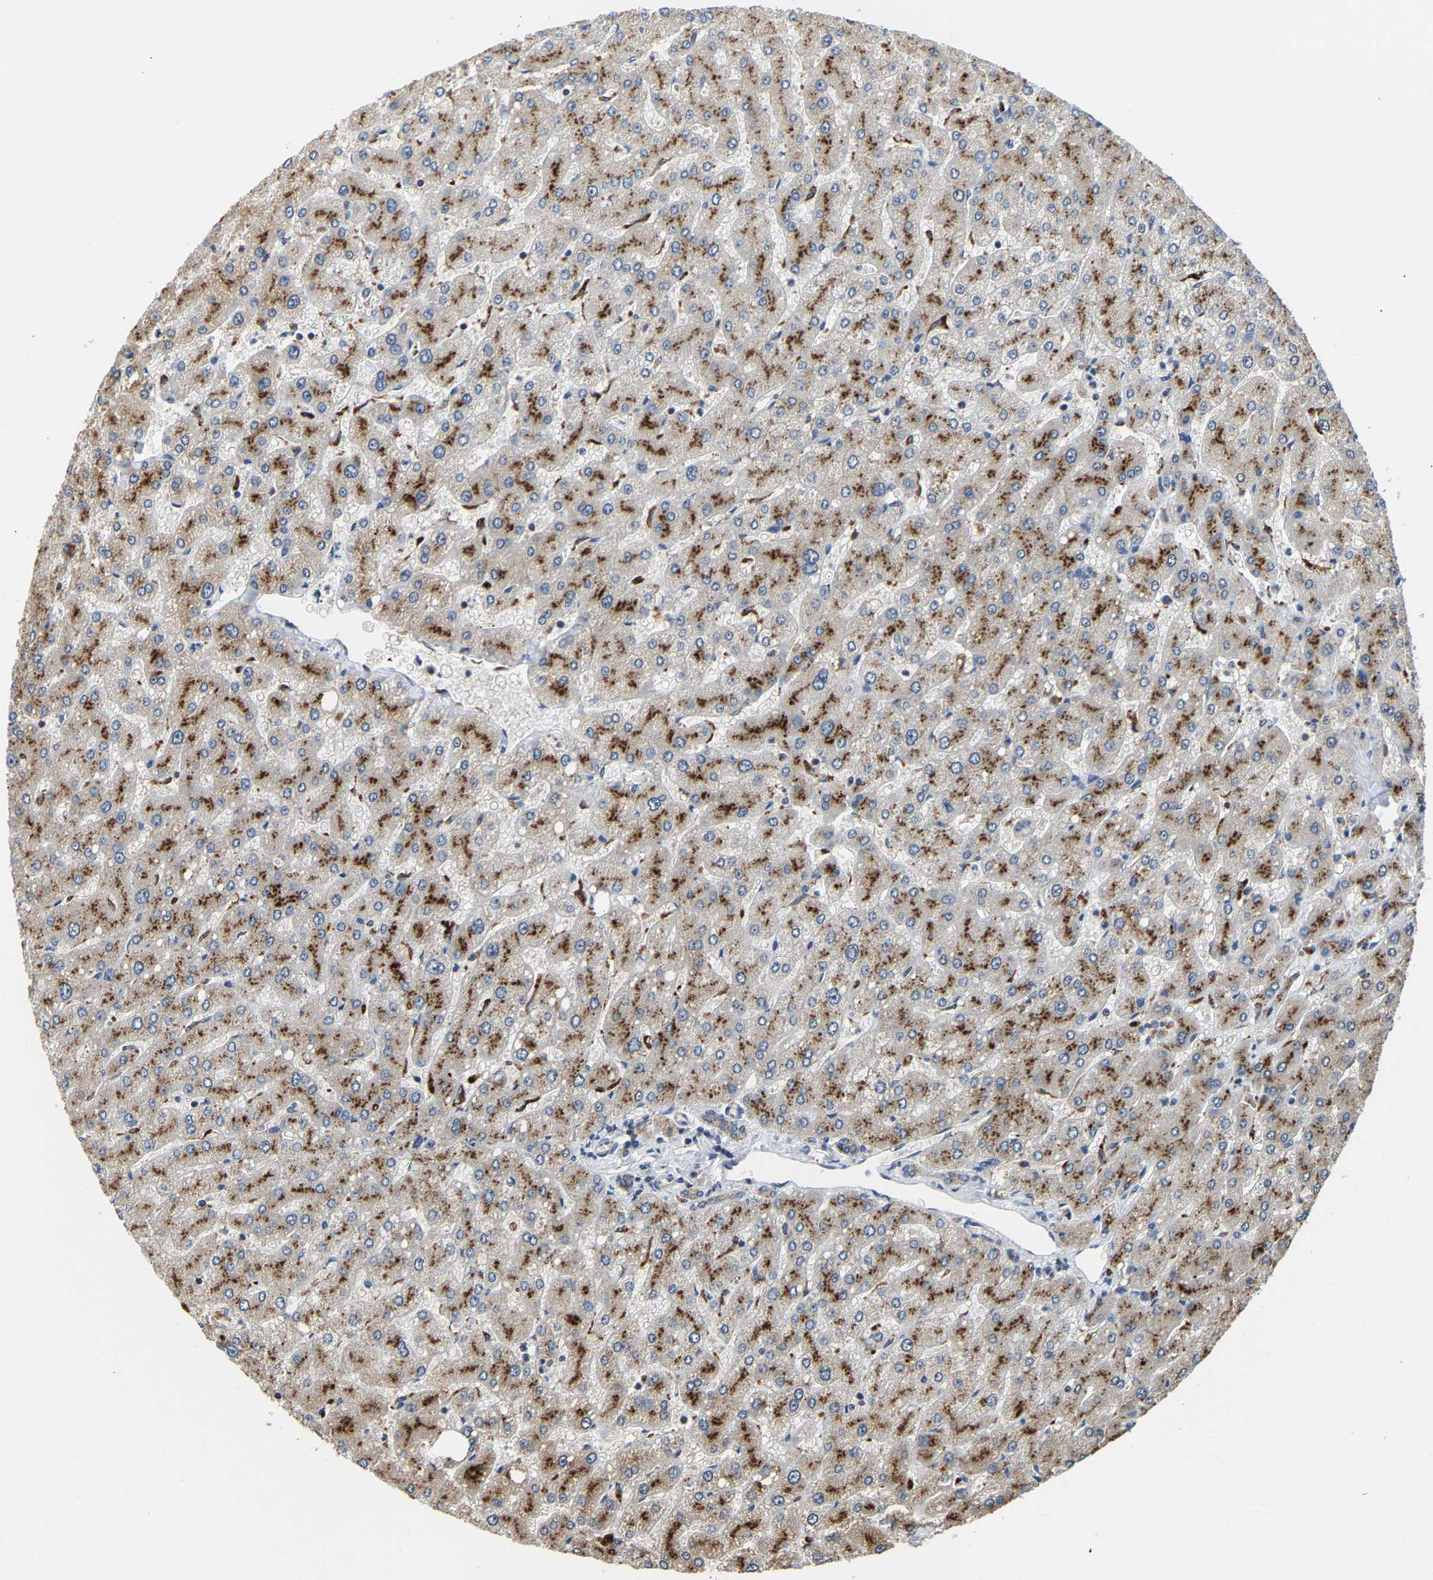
{"staining": {"intensity": "negative", "quantity": "none", "location": "none"}, "tissue": "liver", "cell_type": "Cholangiocytes", "image_type": "normal", "snomed": [{"axis": "morphology", "description": "Normal tissue, NOS"}, {"axis": "topography", "description": "Liver"}], "caption": "IHC image of unremarkable human liver stained for a protein (brown), which demonstrates no staining in cholangiocytes.", "gene": "GIMAP7", "patient": {"sex": "male", "age": 55}}